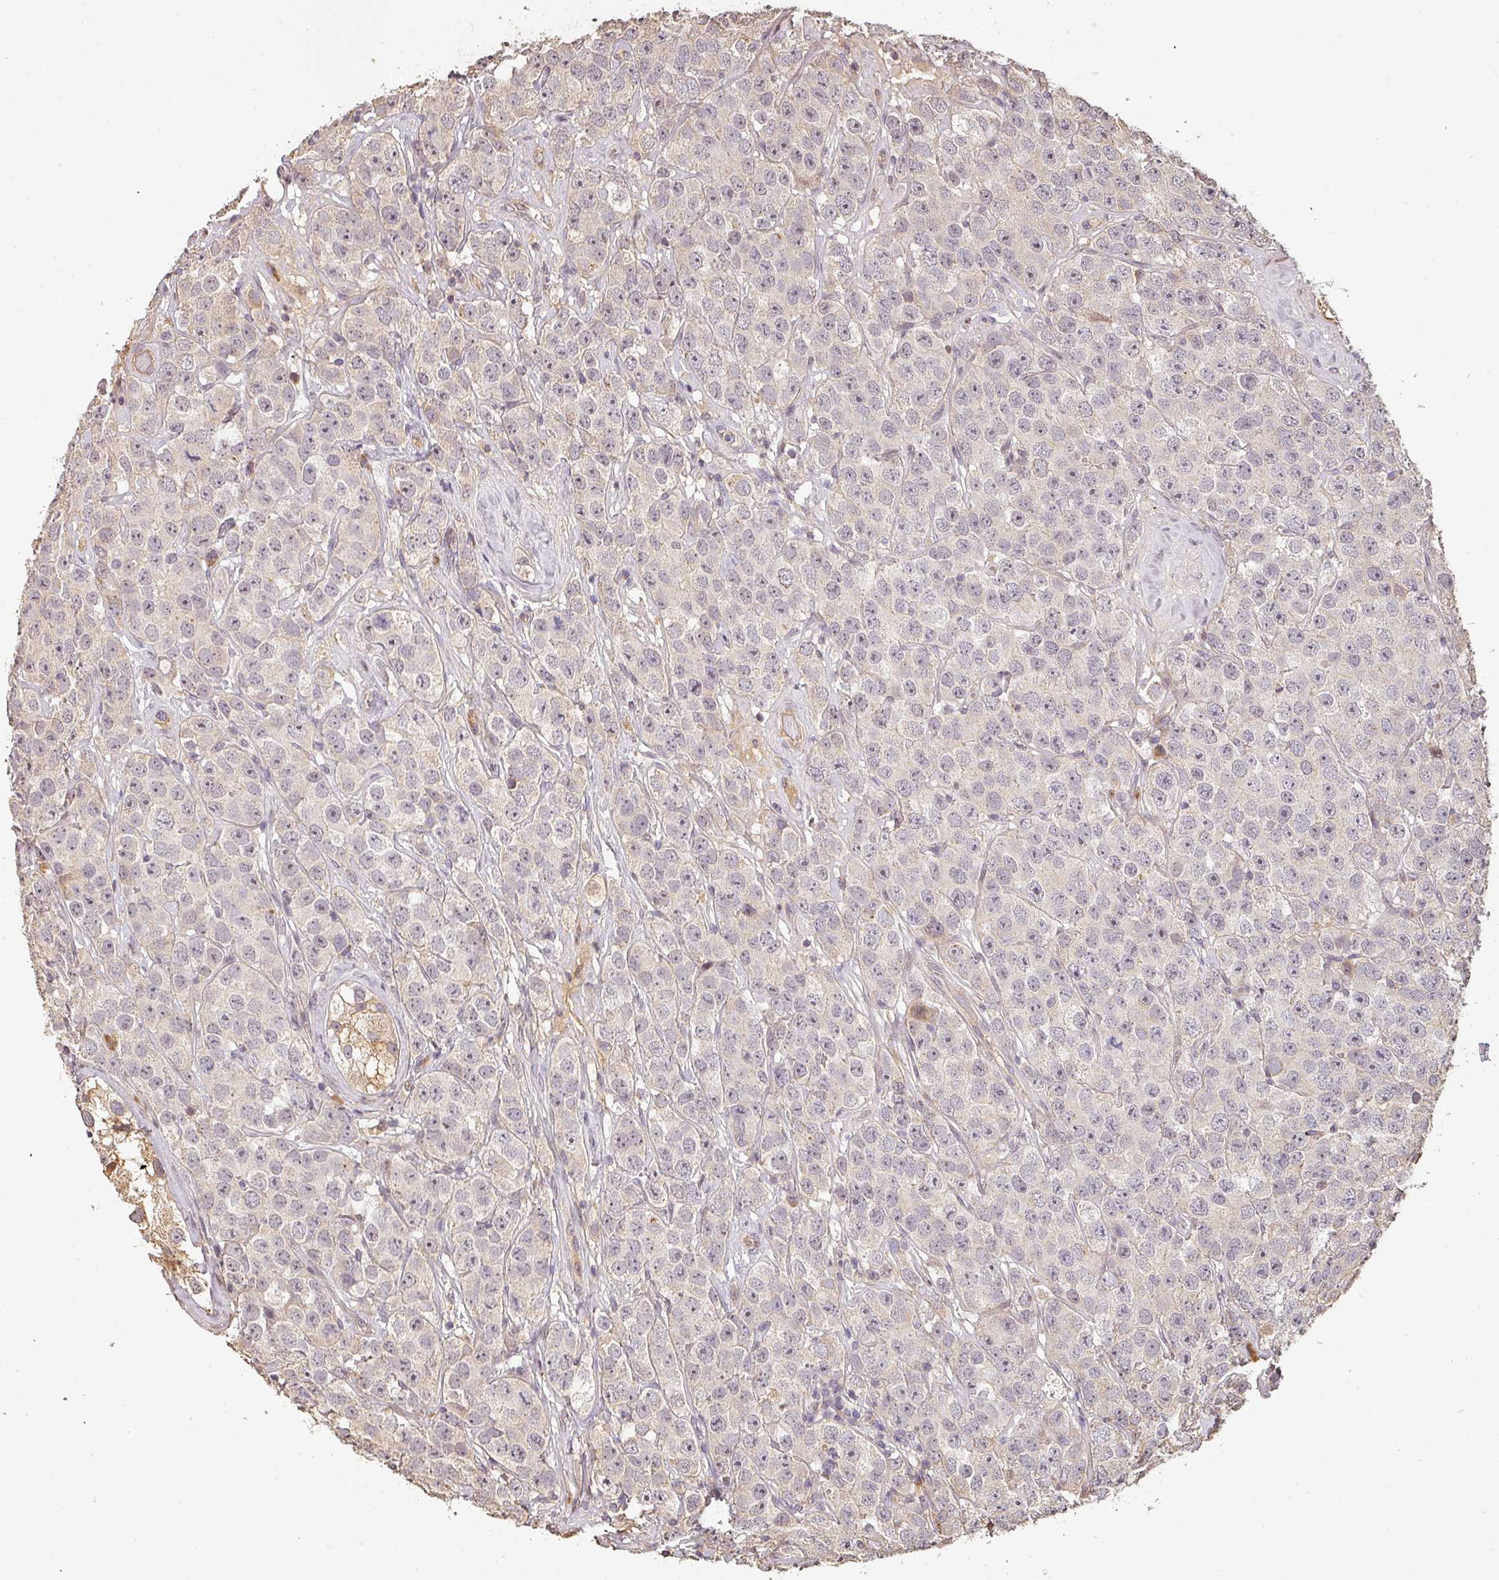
{"staining": {"intensity": "negative", "quantity": "none", "location": "none"}, "tissue": "testis cancer", "cell_type": "Tumor cells", "image_type": "cancer", "snomed": [{"axis": "morphology", "description": "Seminoma, NOS"}, {"axis": "topography", "description": "Testis"}], "caption": "The micrograph reveals no significant positivity in tumor cells of testis seminoma.", "gene": "BPIFB3", "patient": {"sex": "male", "age": 28}}